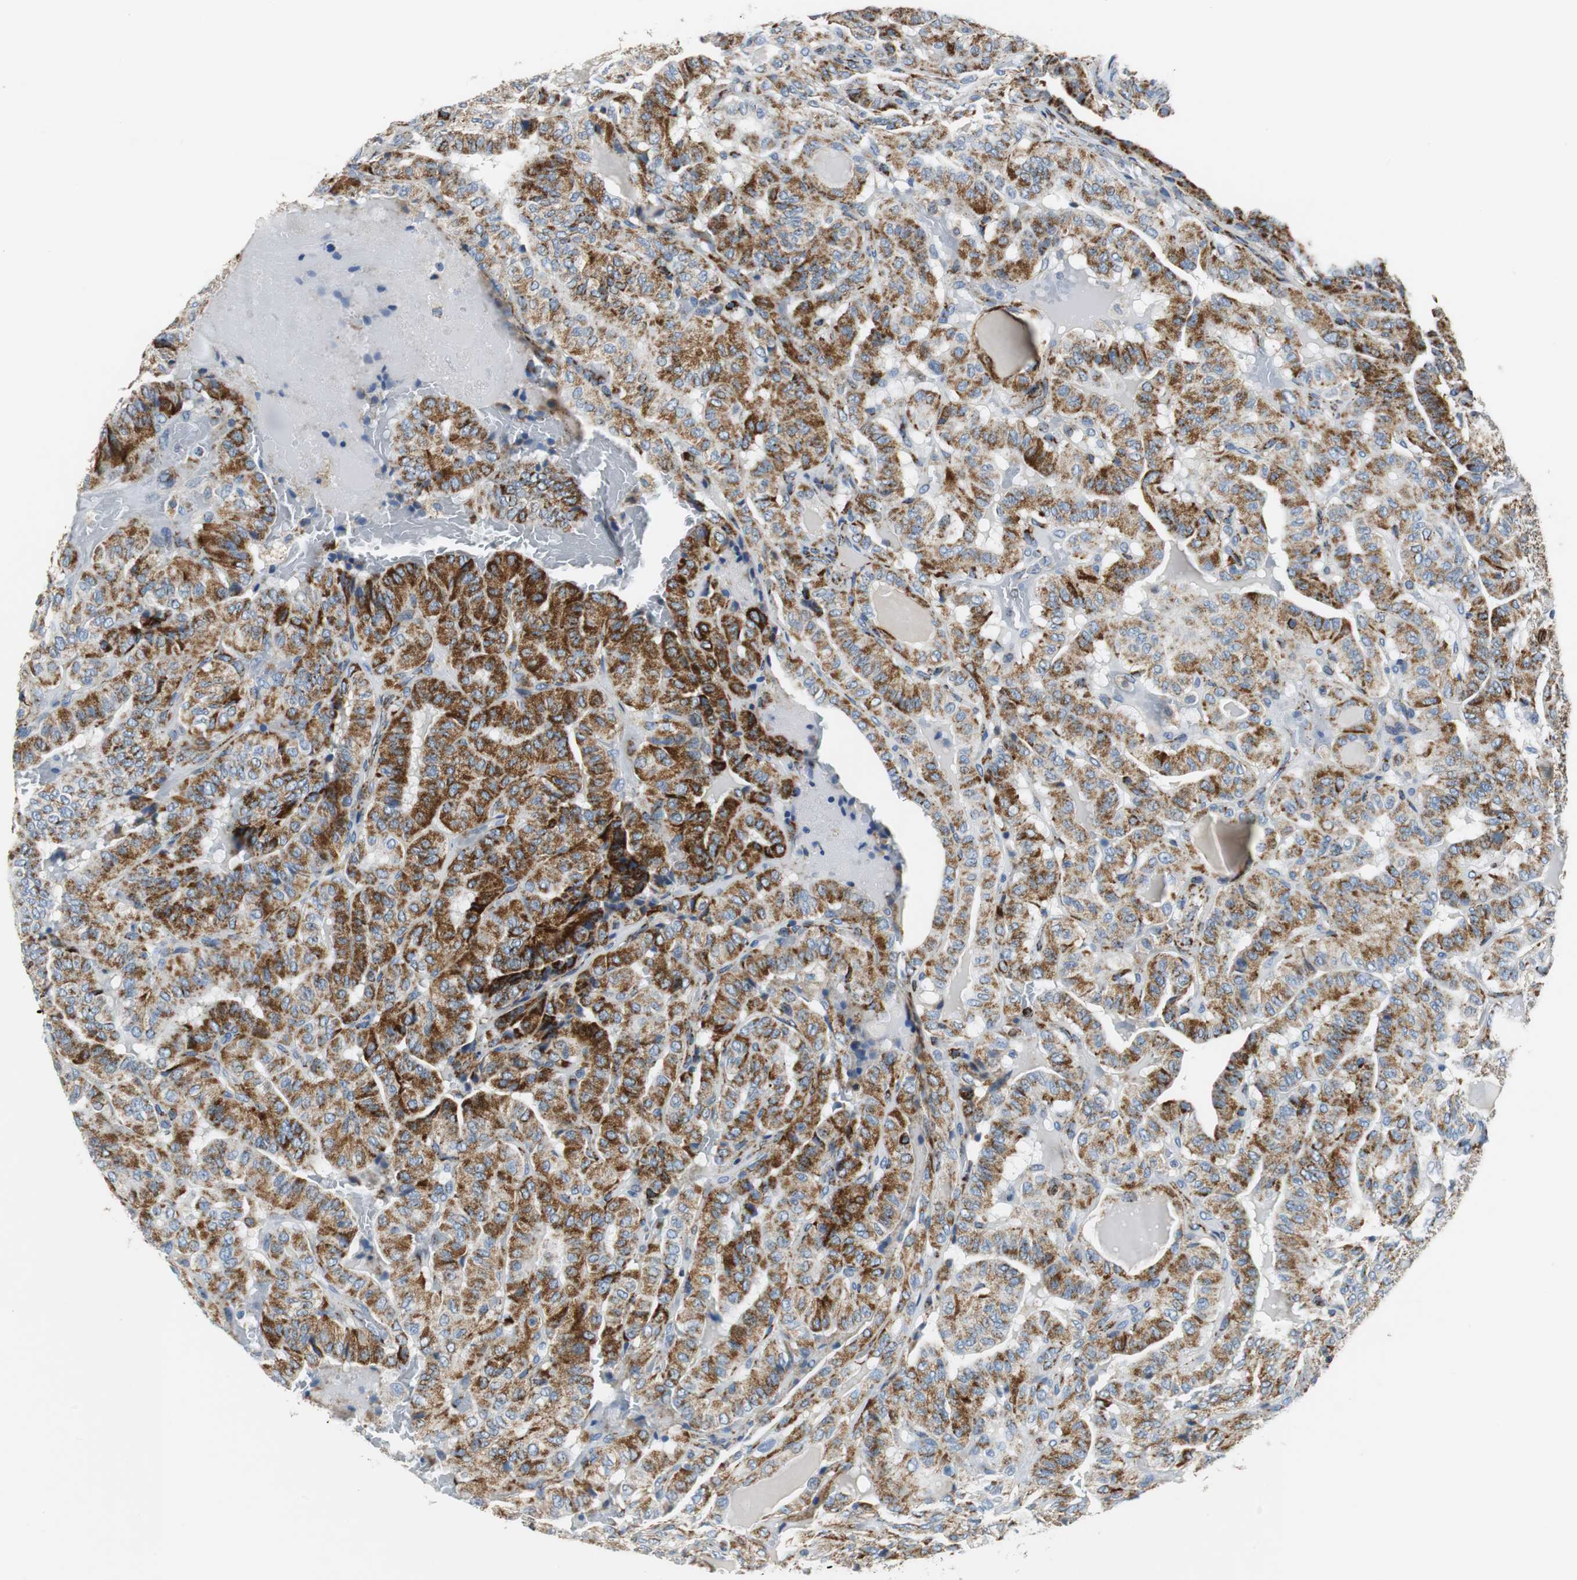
{"staining": {"intensity": "strong", "quantity": ">75%", "location": "cytoplasmic/membranous"}, "tissue": "thyroid cancer", "cell_type": "Tumor cells", "image_type": "cancer", "snomed": [{"axis": "morphology", "description": "Papillary adenocarcinoma, NOS"}, {"axis": "topography", "description": "Thyroid gland"}], "caption": "Papillary adenocarcinoma (thyroid) tissue exhibits strong cytoplasmic/membranous expression in approximately >75% of tumor cells", "gene": "C1QTNF7", "patient": {"sex": "male", "age": 77}}